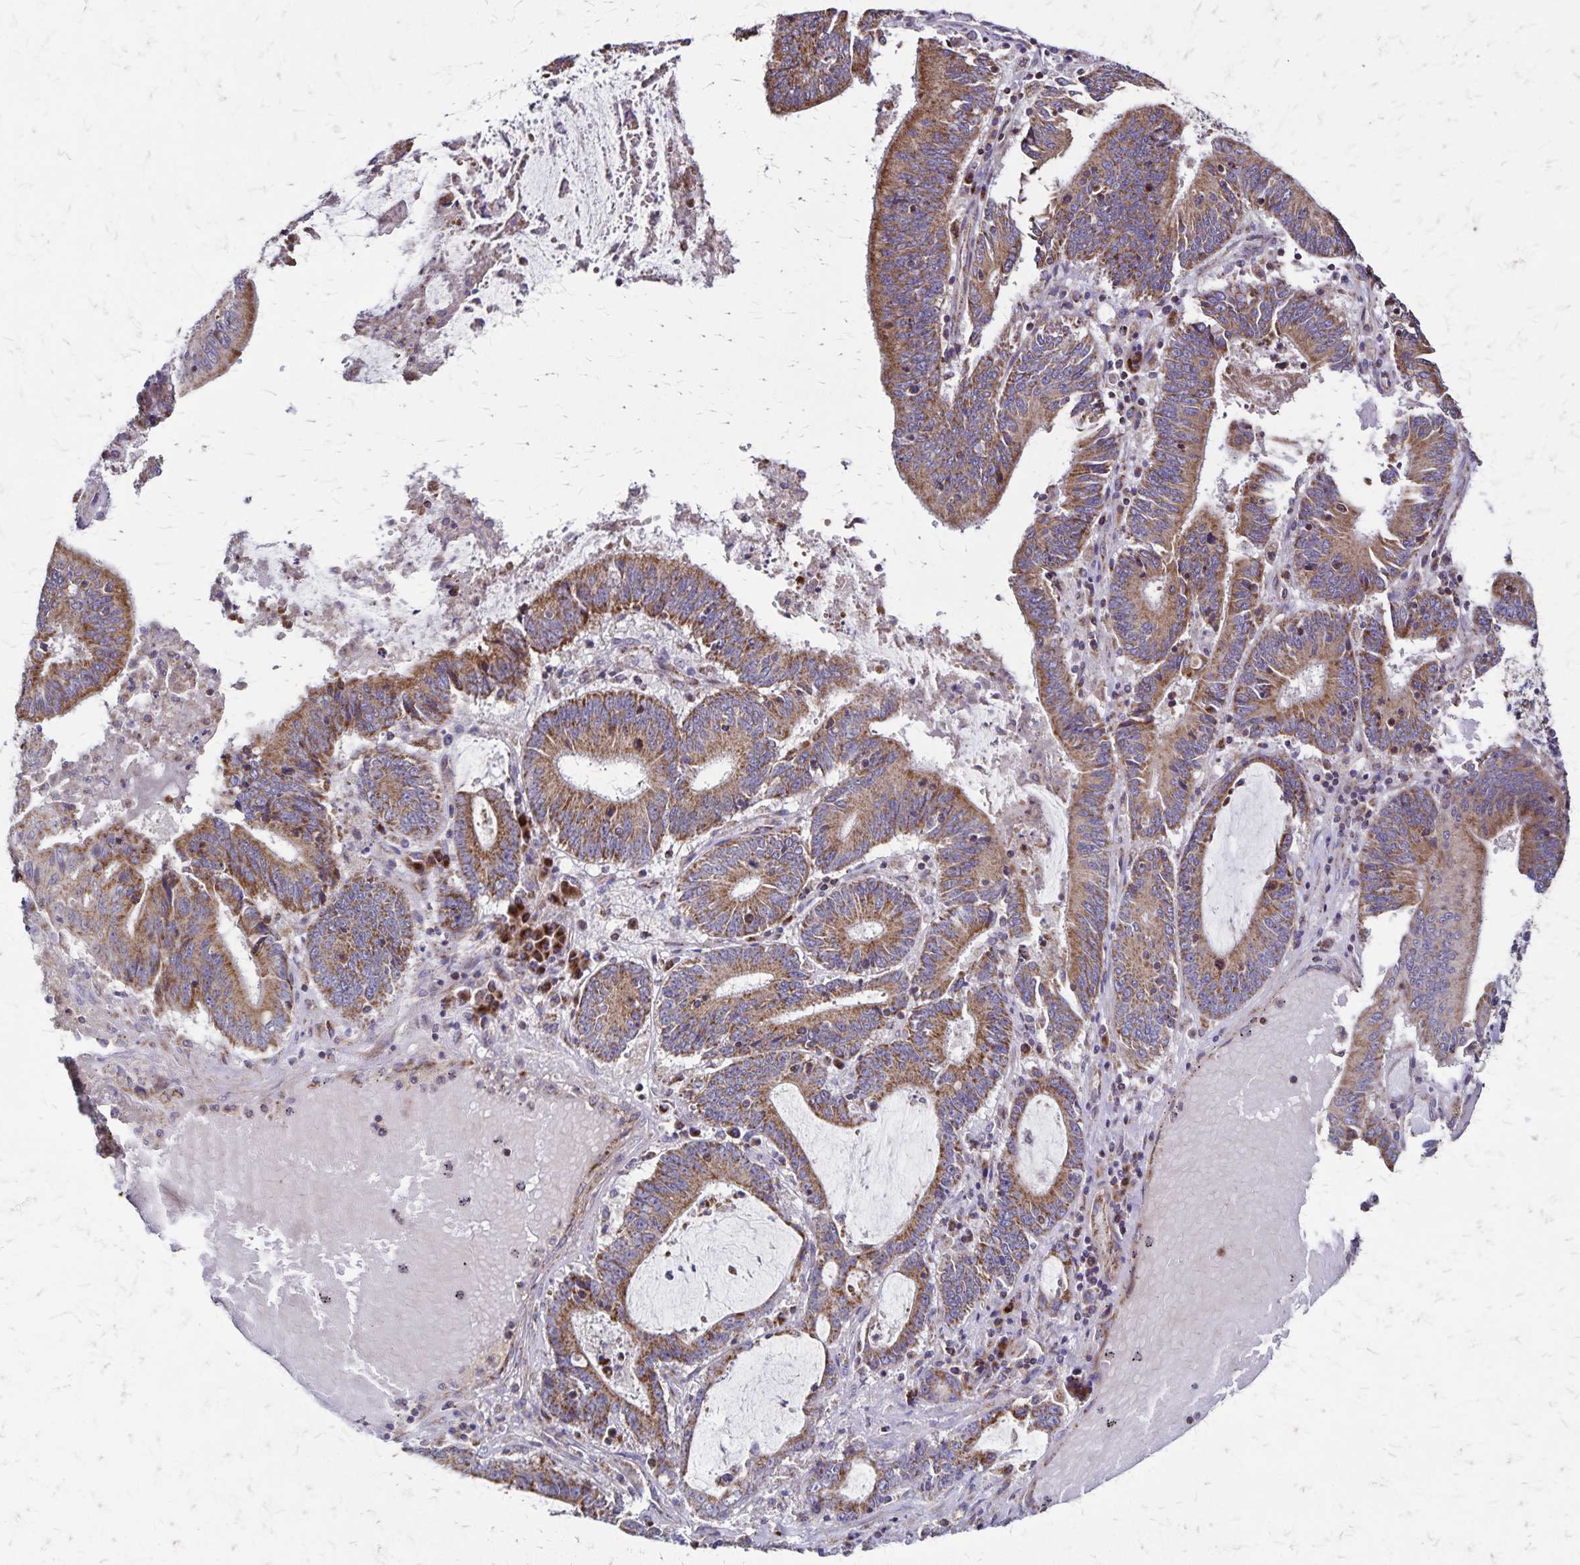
{"staining": {"intensity": "moderate", "quantity": ">75%", "location": "cytoplasmic/membranous"}, "tissue": "stomach cancer", "cell_type": "Tumor cells", "image_type": "cancer", "snomed": [{"axis": "morphology", "description": "Adenocarcinoma, NOS"}, {"axis": "topography", "description": "Stomach, upper"}], "caption": "Adenocarcinoma (stomach) stained for a protein demonstrates moderate cytoplasmic/membranous positivity in tumor cells.", "gene": "NFS1", "patient": {"sex": "male", "age": 68}}